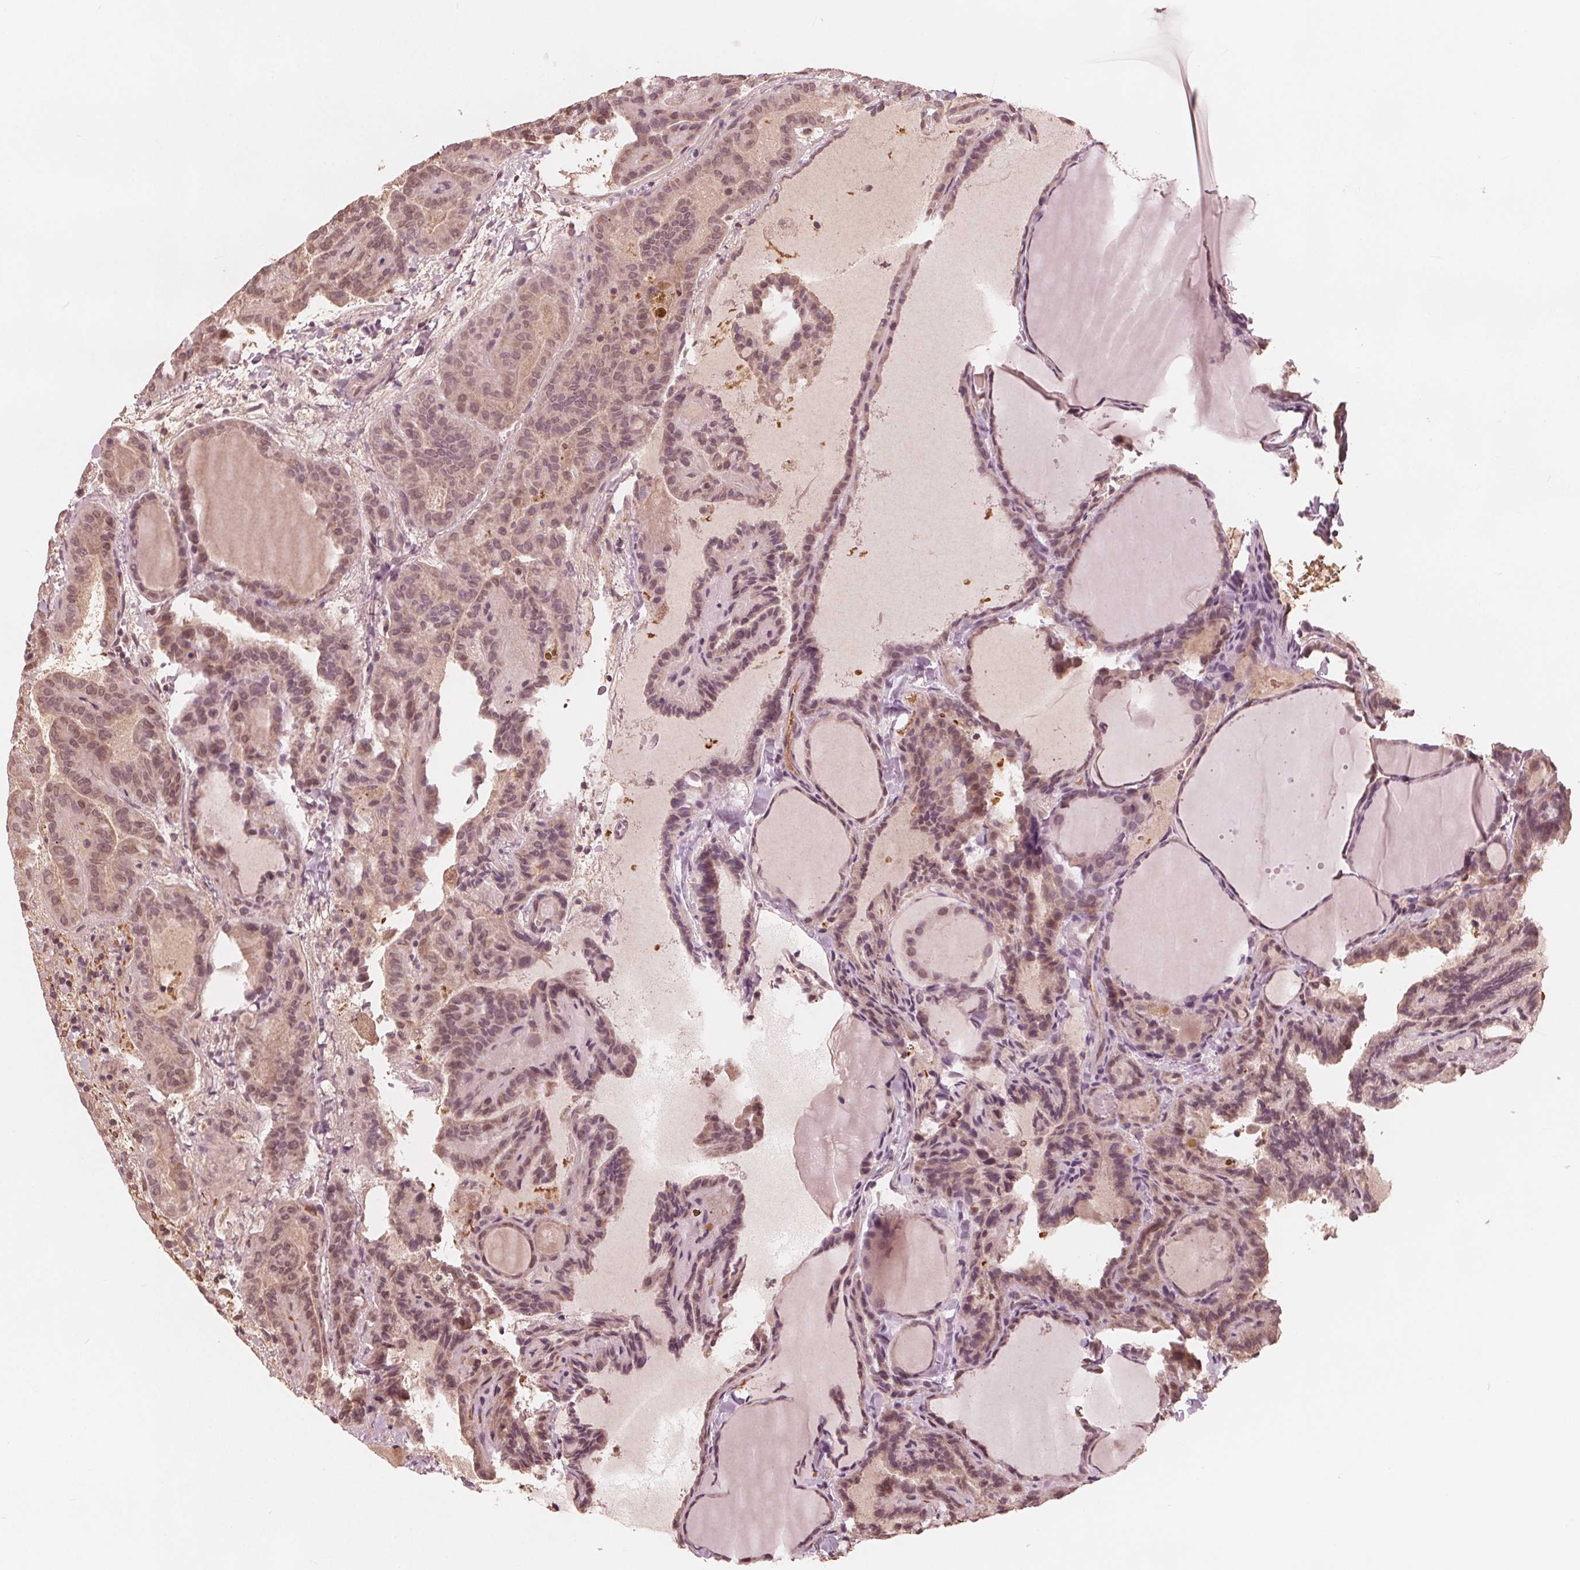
{"staining": {"intensity": "weak", "quantity": "25%-75%", "location": "nuclear"}, "tissue": "thyroid cancer", "cell_type": "Tumor cells", "image_type": "cancer", "snomed": [{"axis": "morphology", "description": "Papillary adenocarcinoma, NOS"}, {"axis": "topography", "description": "Thyroid gland"}], "caption": "A histopathology image showing weak nuclear positivity in approximately 25%-75% of tumor cells in thyroid papillary adenocarcinoma, as visualized by brown immunohistochemical staining.", "gene": "HIRIP3", "patient": {"sex": "female", "age": 46}}